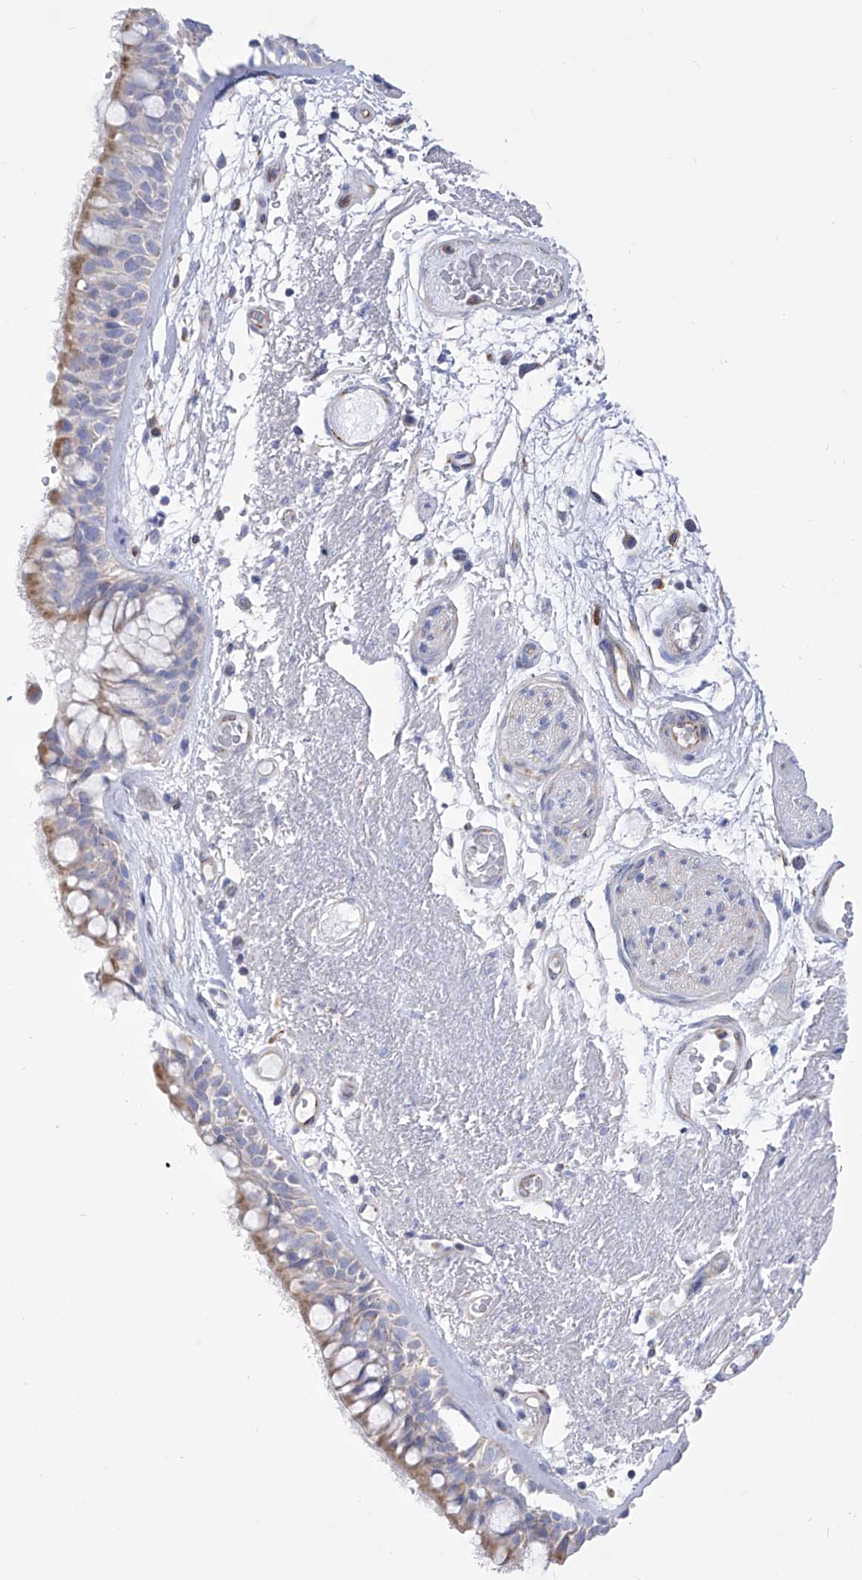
{"staining": {"intensity": "weak", "quantity": "<25%", "location": "cytoplasmic/membranous"}, "tissue": "bronchus", "cell_type": "Respiratory epithelial cells", "image_type": "normal", "snomed": [{"axis": "morphology", "description": "Normal tissue, NOS"}, {"axis": "morphology", "description": "Squamous cell carcinoma, NOS"}, {"axis": "topography", "description": "Lymph node"}, {"axis": "topography", "description": "Bronchus"}, {"axis": "topography", "description": "Lung"}], "caption": "Bronchus was stained to show a protein in brown. There is no significant expression in respiratory epithelial cells. (Immunohistochemistry, brightfield microscopy, high magnification).", "gene": "FLG", "patient": {"sex": "male", "age": 66}}